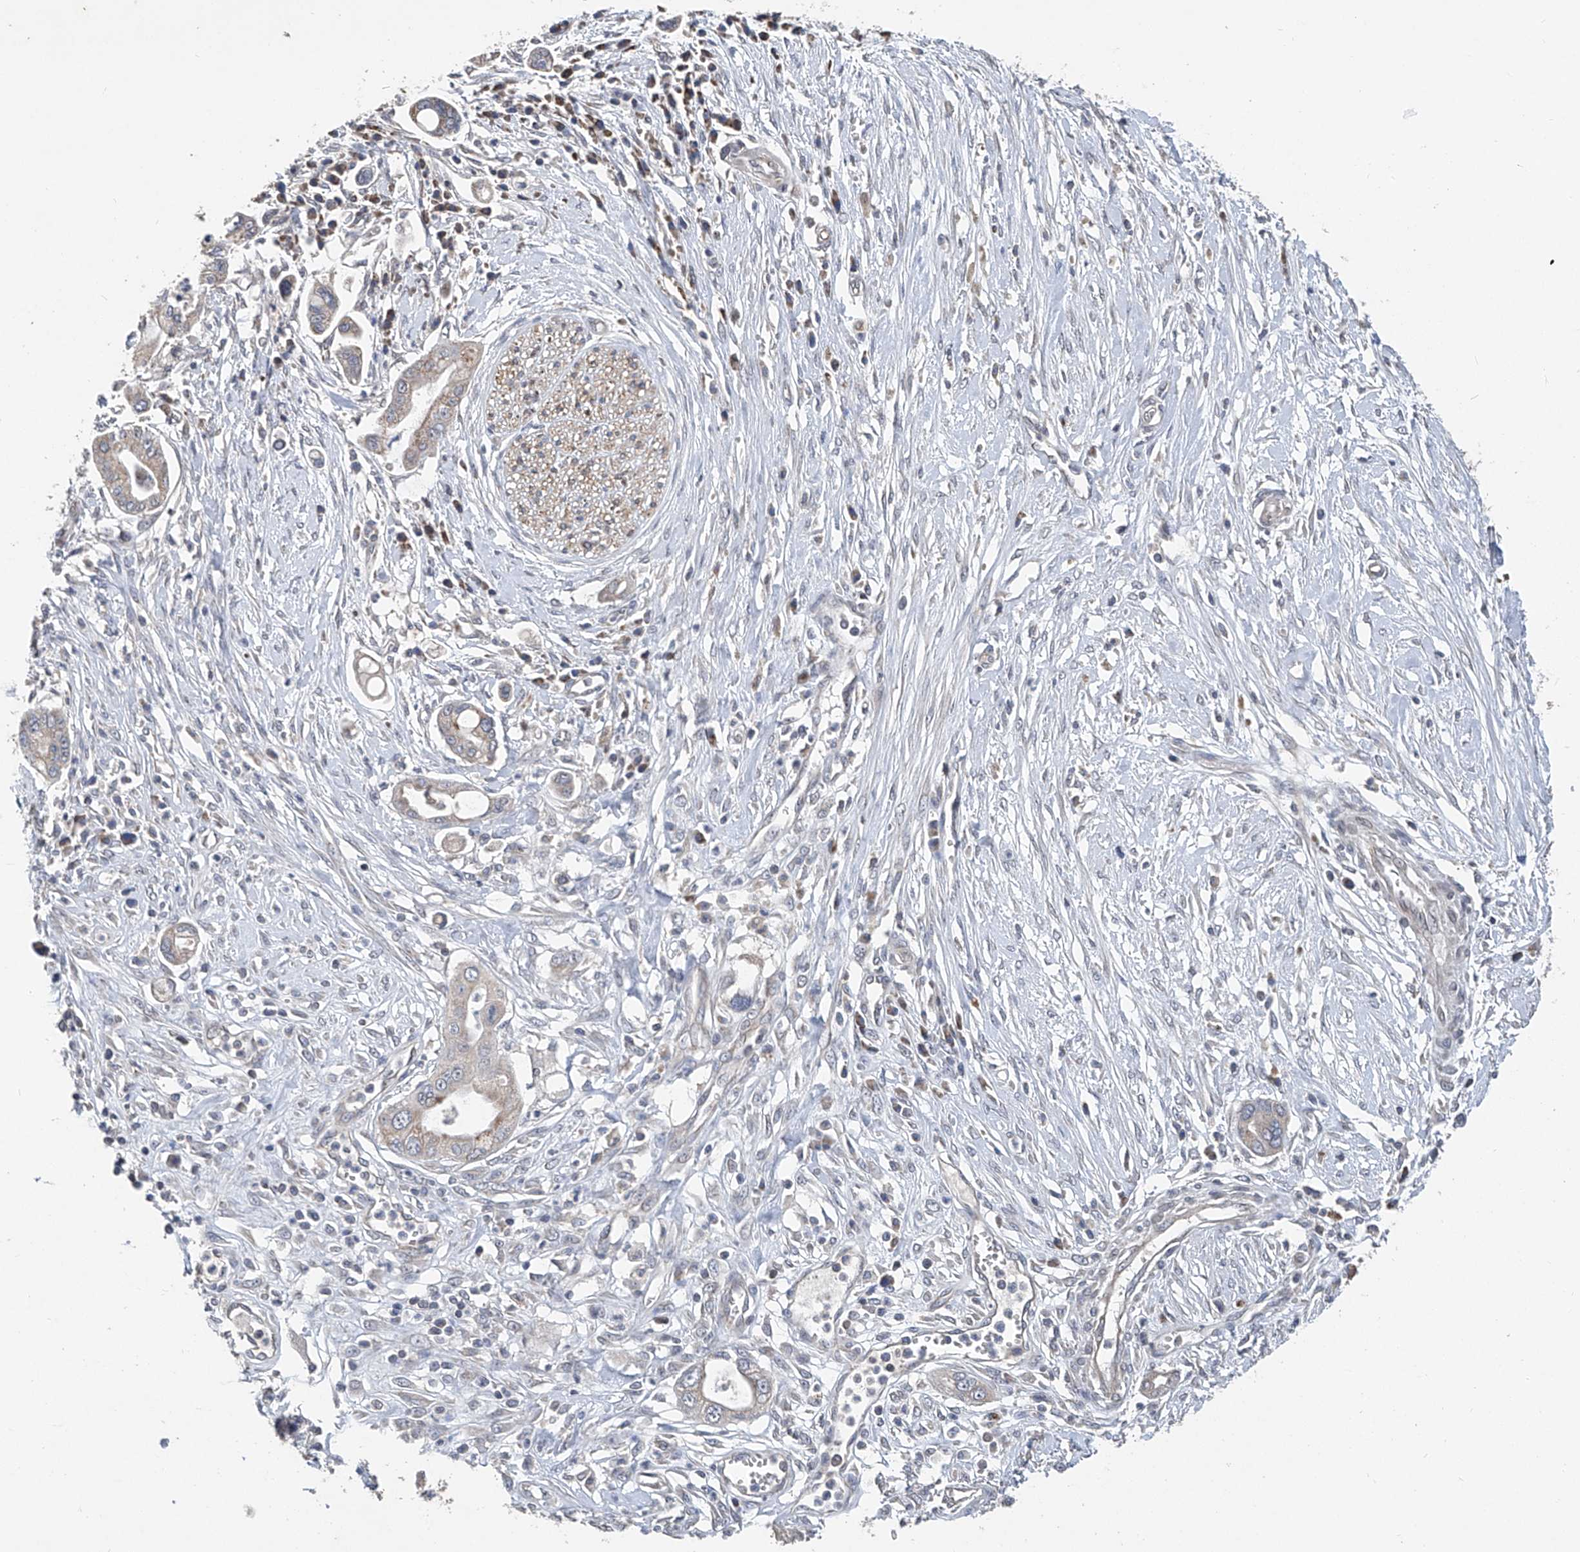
{"staining": {"intensity": "weak", "quantity": "<25%", "location": "cytoplasmic/membranous"}, "tissue": "pancreatic cancer", "cell_type": "Tumor cells", "image_type": "cancer", "snomed": [{"axis": "morphology", "description": "Adenocarcinoma, NOS"}, {"axis": "topography", "description": "Pancreas"}], "caption": "This is an immunohistochemistry (IHC) image of human pancreatic adenocarcinoma. There is no positivity in tumor cells.", "gene": "BCKDHB", "patient": {"sex": "male", "age": 68}}